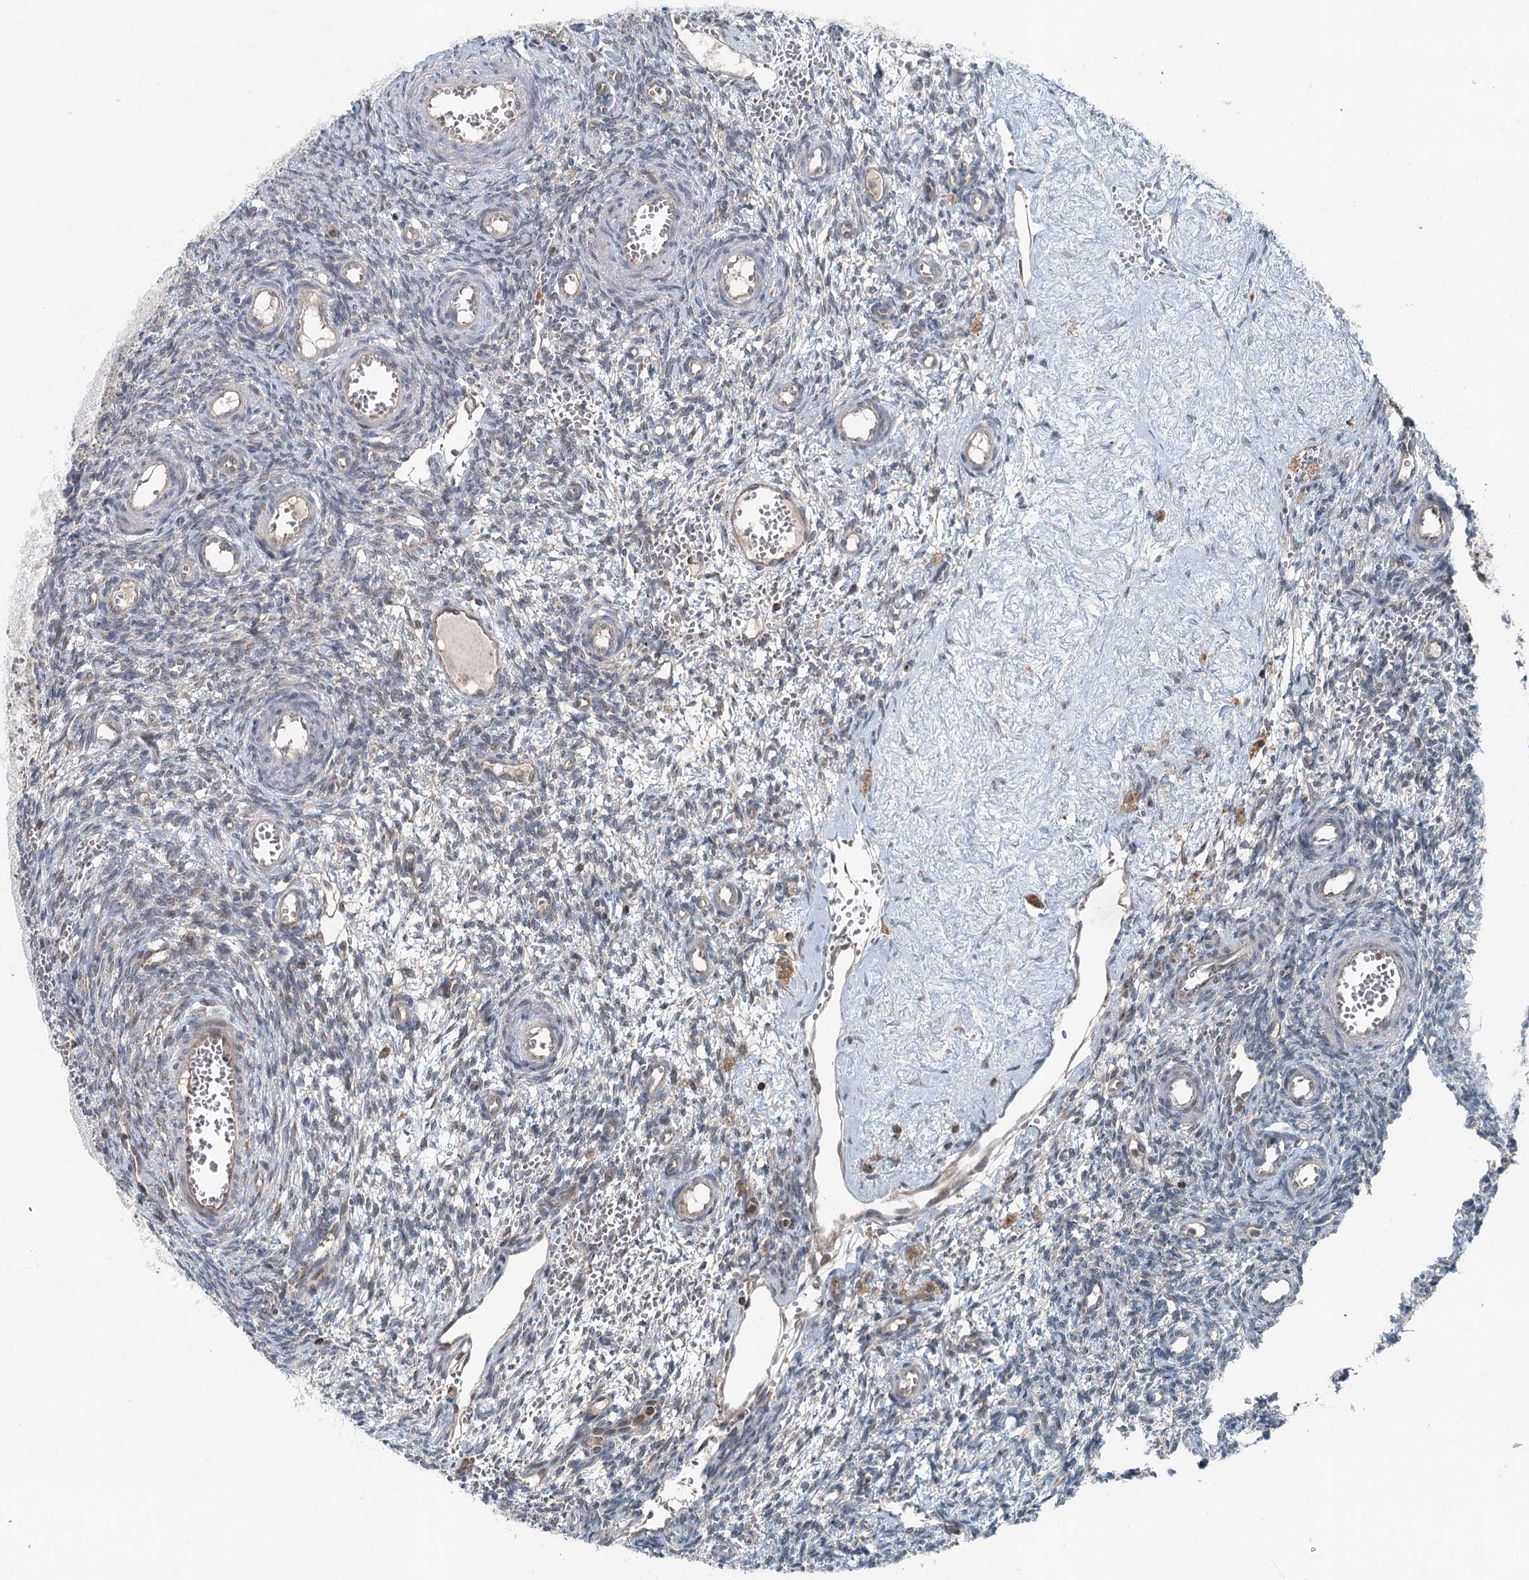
{"staining": {"intensity": "negative", "quantity": "none", "location": "none"}, "tissue": "ovary", "cell_type": "Ovarian stroma cells", "image_type": "normal", "snomed": [{"axis": "morphology", "description": "Normal tissue, NOS"}, {"axis": "topography", "description": "Ovary"}], "caption": "Ovarian stroma cells show no significant protein expression in normal ovary. (IHC, brightfield microscopy, high magnification).", "gene": "SKIC3", "patient": {"sex": "female", "age": 39}}